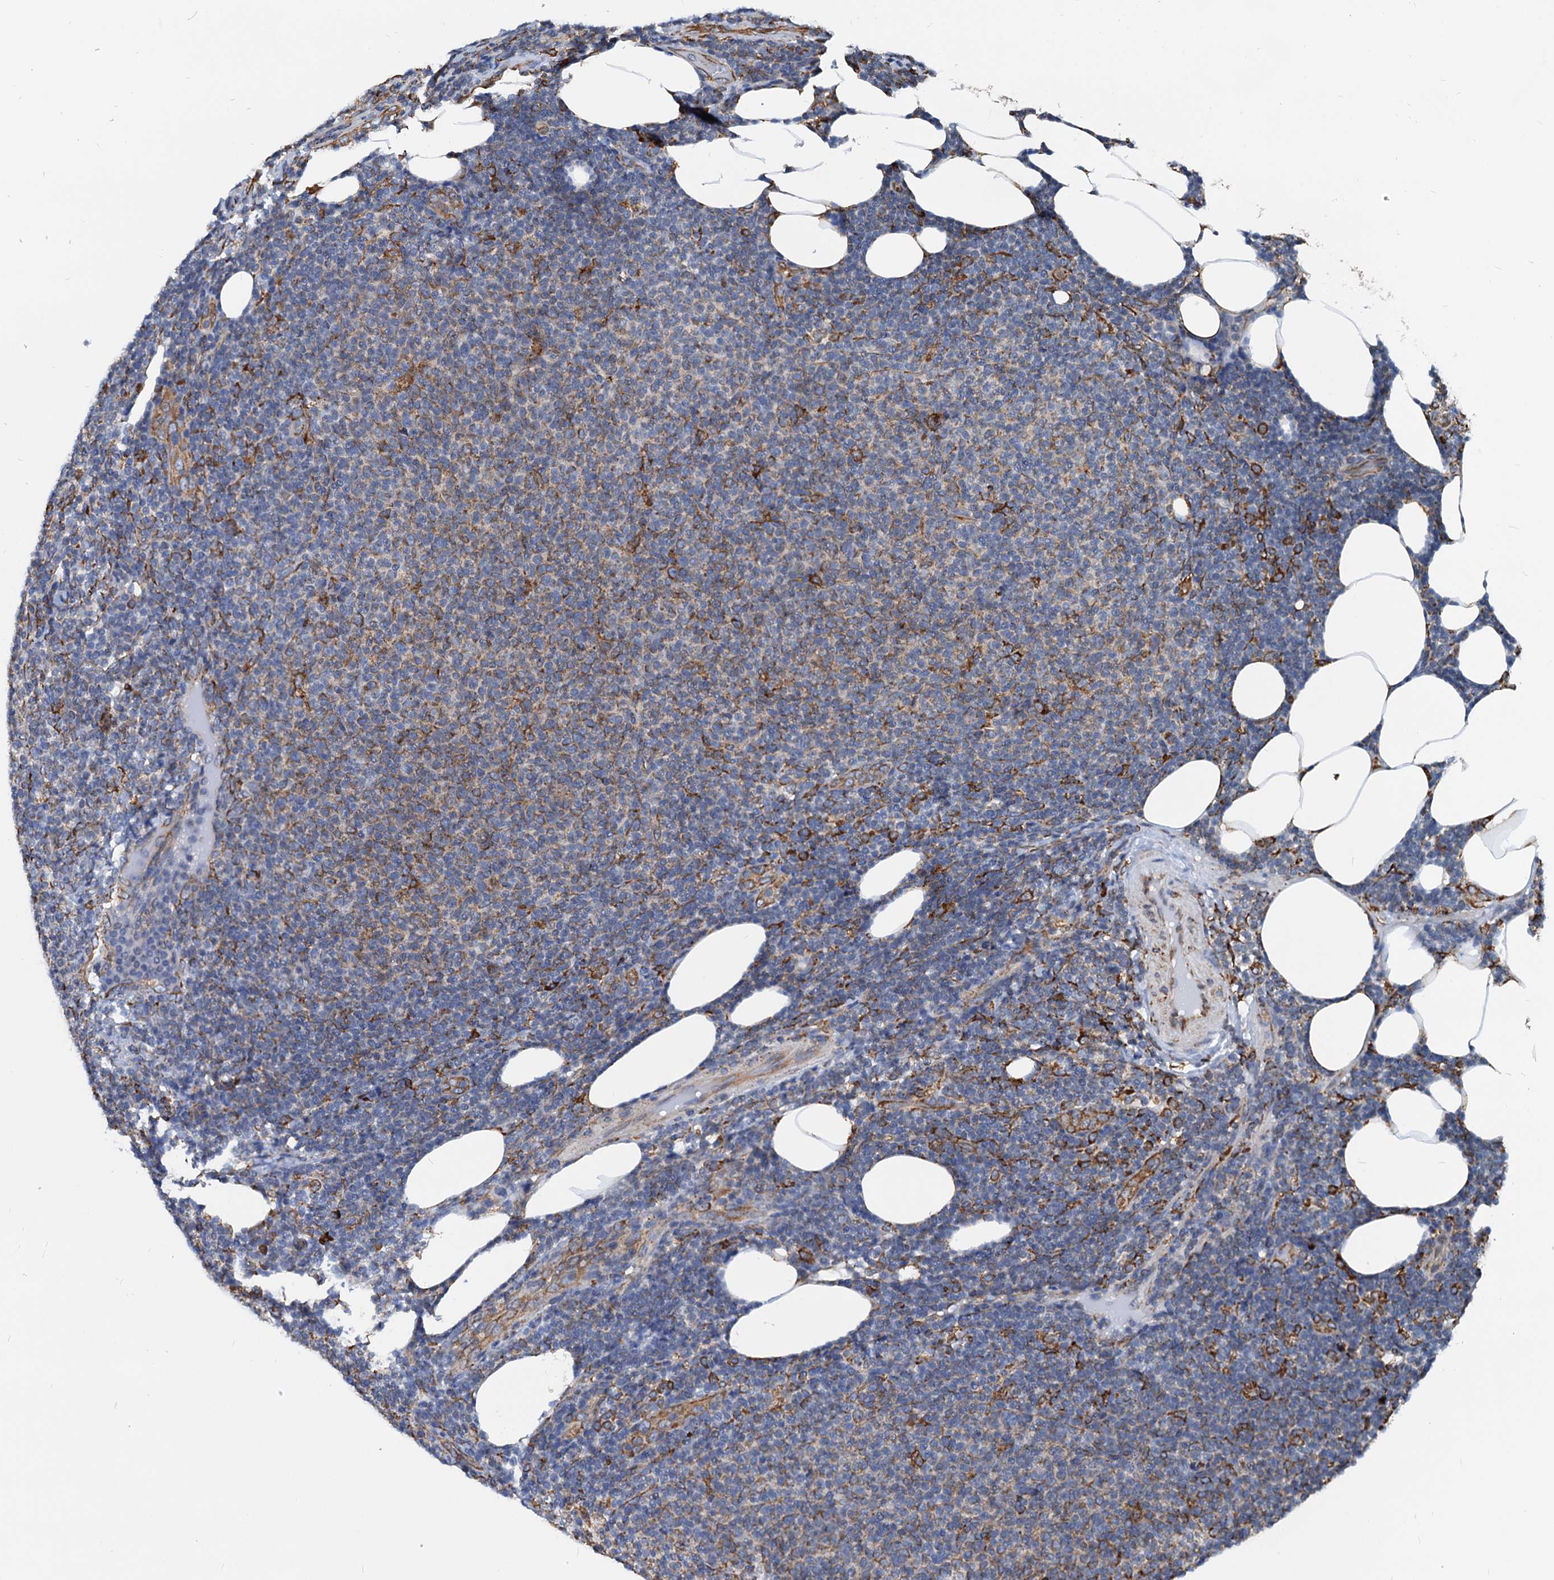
{"staining": {"intensity": "moderate", "quantity": "25%-75%", "location": "cytoplasmic/membranous"}, "tissue": "lymphoma", "cell_type": "Tumor cells", "image_type": "cancer", "snomed": [{"axis": "morphology", "description": "Malignant lymphoma, non-Hodgkin's type, Low grade"}, {"axis": "topography", "description": "Lymph node"}], "caption": "Low-grade malignant lymphoma, non-Hodgkin's type was stained to show a protein in brown. There is medium levels of moderate cytoplasmic/membranous positivity in approximately 25%-75% of tumor cells.", "gene": "HSPA5", "patient": {"sex": "male", "age": 66}}